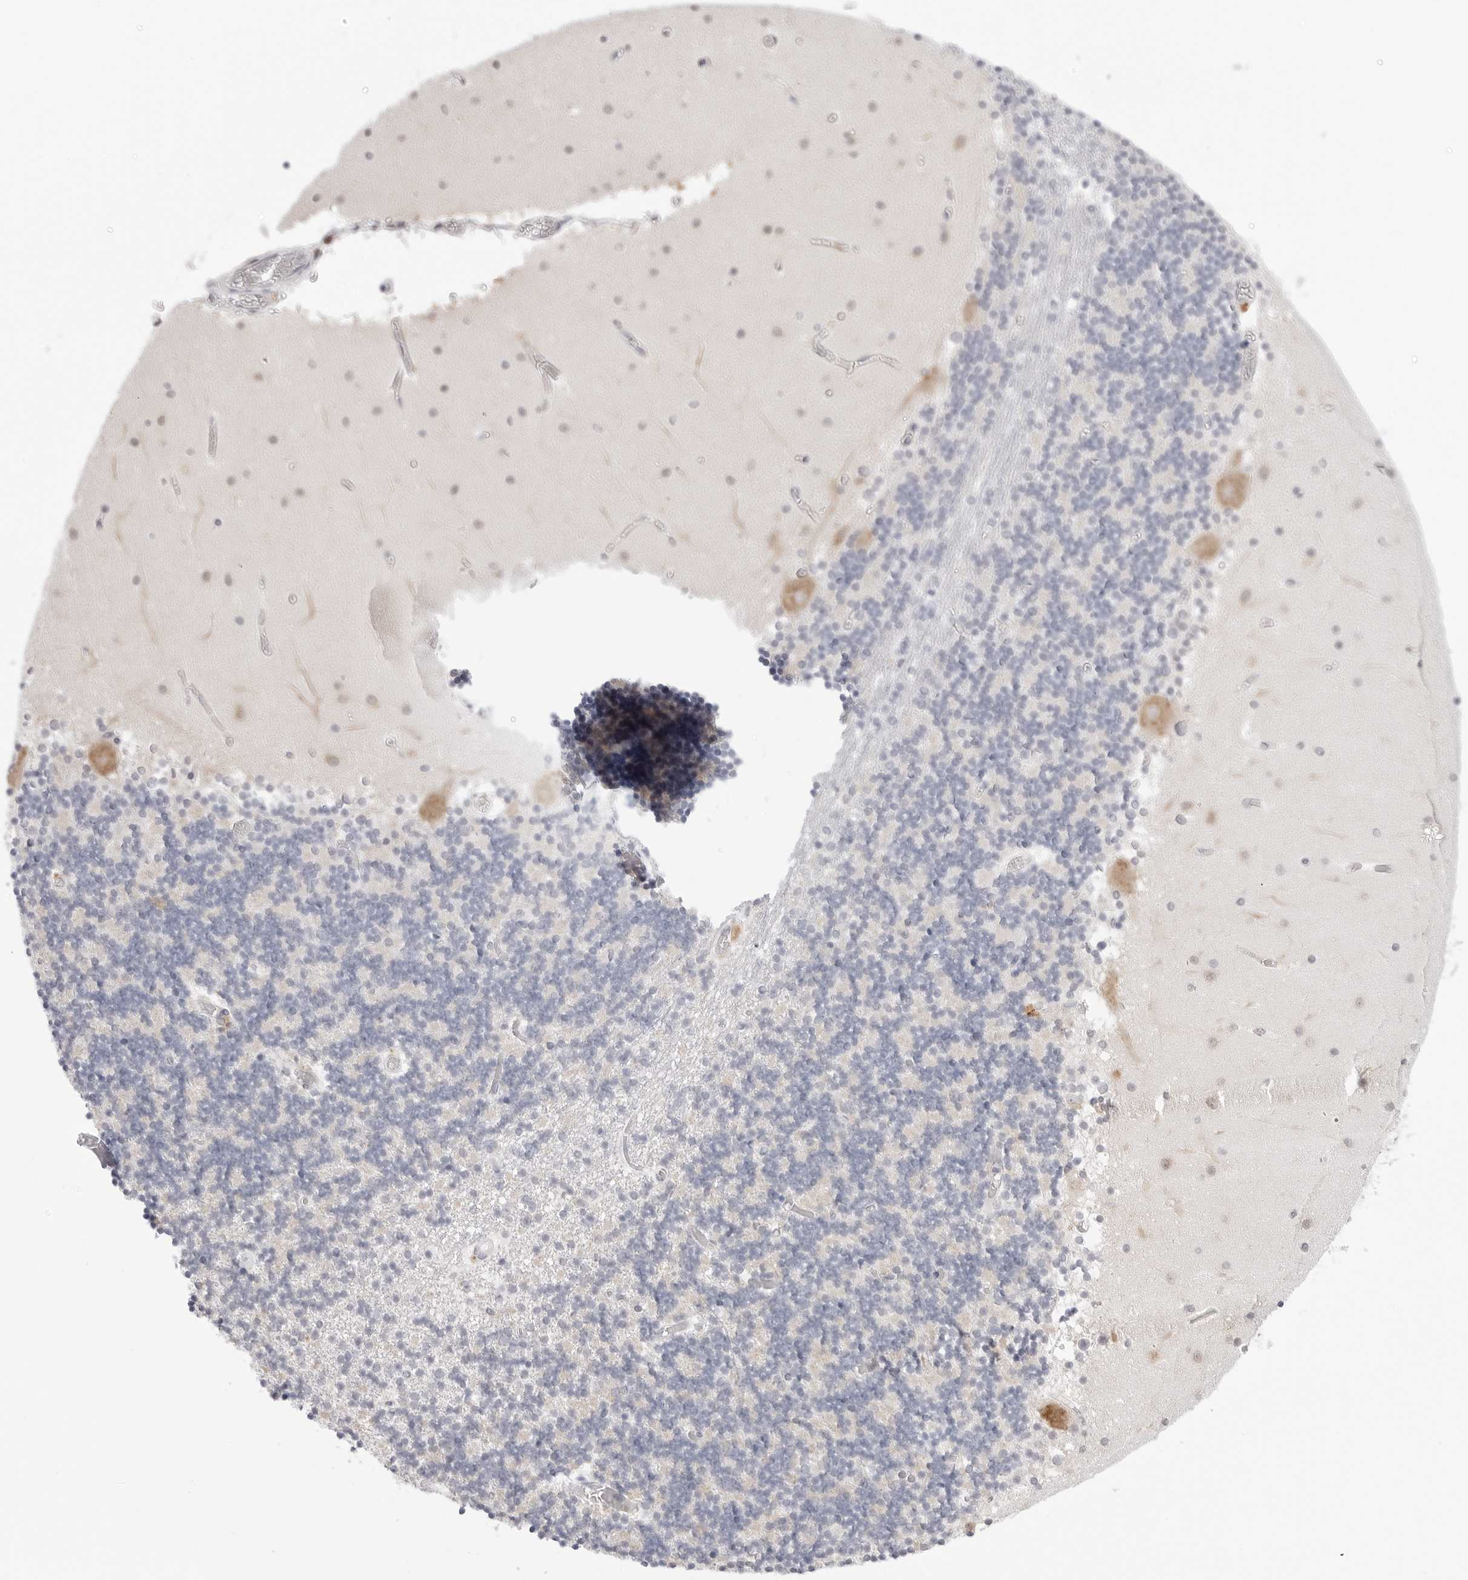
{"staining": {"intensity": "negative", "quantity": "none", "location": "none"}, "tissue": "cerebellum", "cell_type": "Cells in granular layer", "image_type": "normal", "snomed": [{"axis": "morphology", "description": "Normal tissue, NOS"}, {"axis": "topography", "description": "Cerebellum"}], "caption": "An image of cerebellum stained for a protein reveals no brown staining in cells in granular layer.", "gene": "RPN1", "patient": {"sex": "female", "age": 28}}